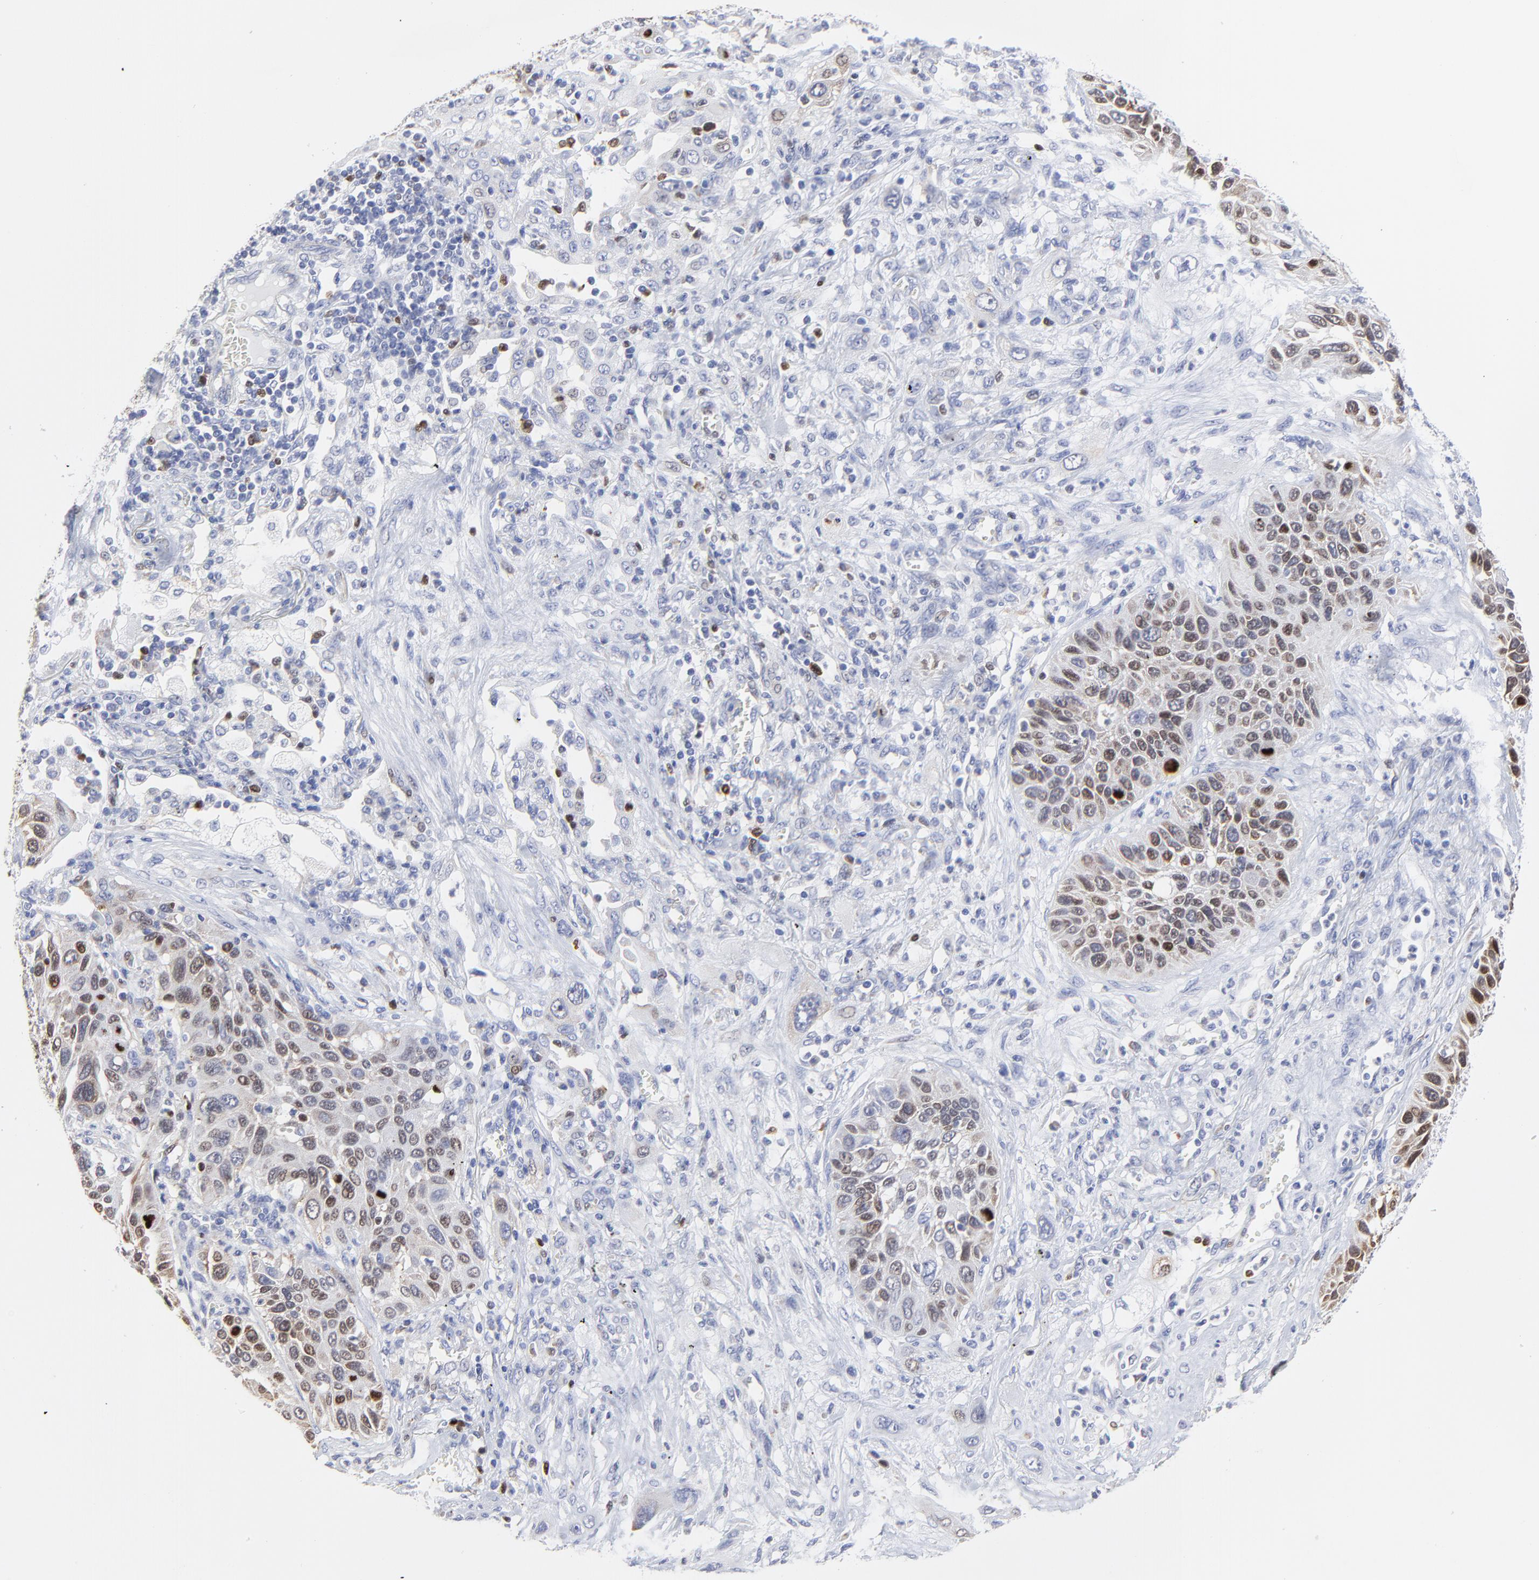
{"staining": {"intensity": "moderate", "quantity": ">75%", "location": "cytoplasmic/membranous,nuclear"}, "tissue": "lung cancer", "cell_type": "Tumor cells", "image_type": "cancer", "snomed": [{"axis": "morphology", "description": "Squamous cell carcinoma, NOS"}, {"axis": "topography", "description": "Lung"}], "caption": "This photomicrograph reveals IHC staining of human lung squamous cell carcinoma, with medium moderate cytoplasmic/membranous and nuclear positivity in about >75% of tumor cells.", "gene": "NCAPH", "patient": {"sex": "female", "age": 76}}